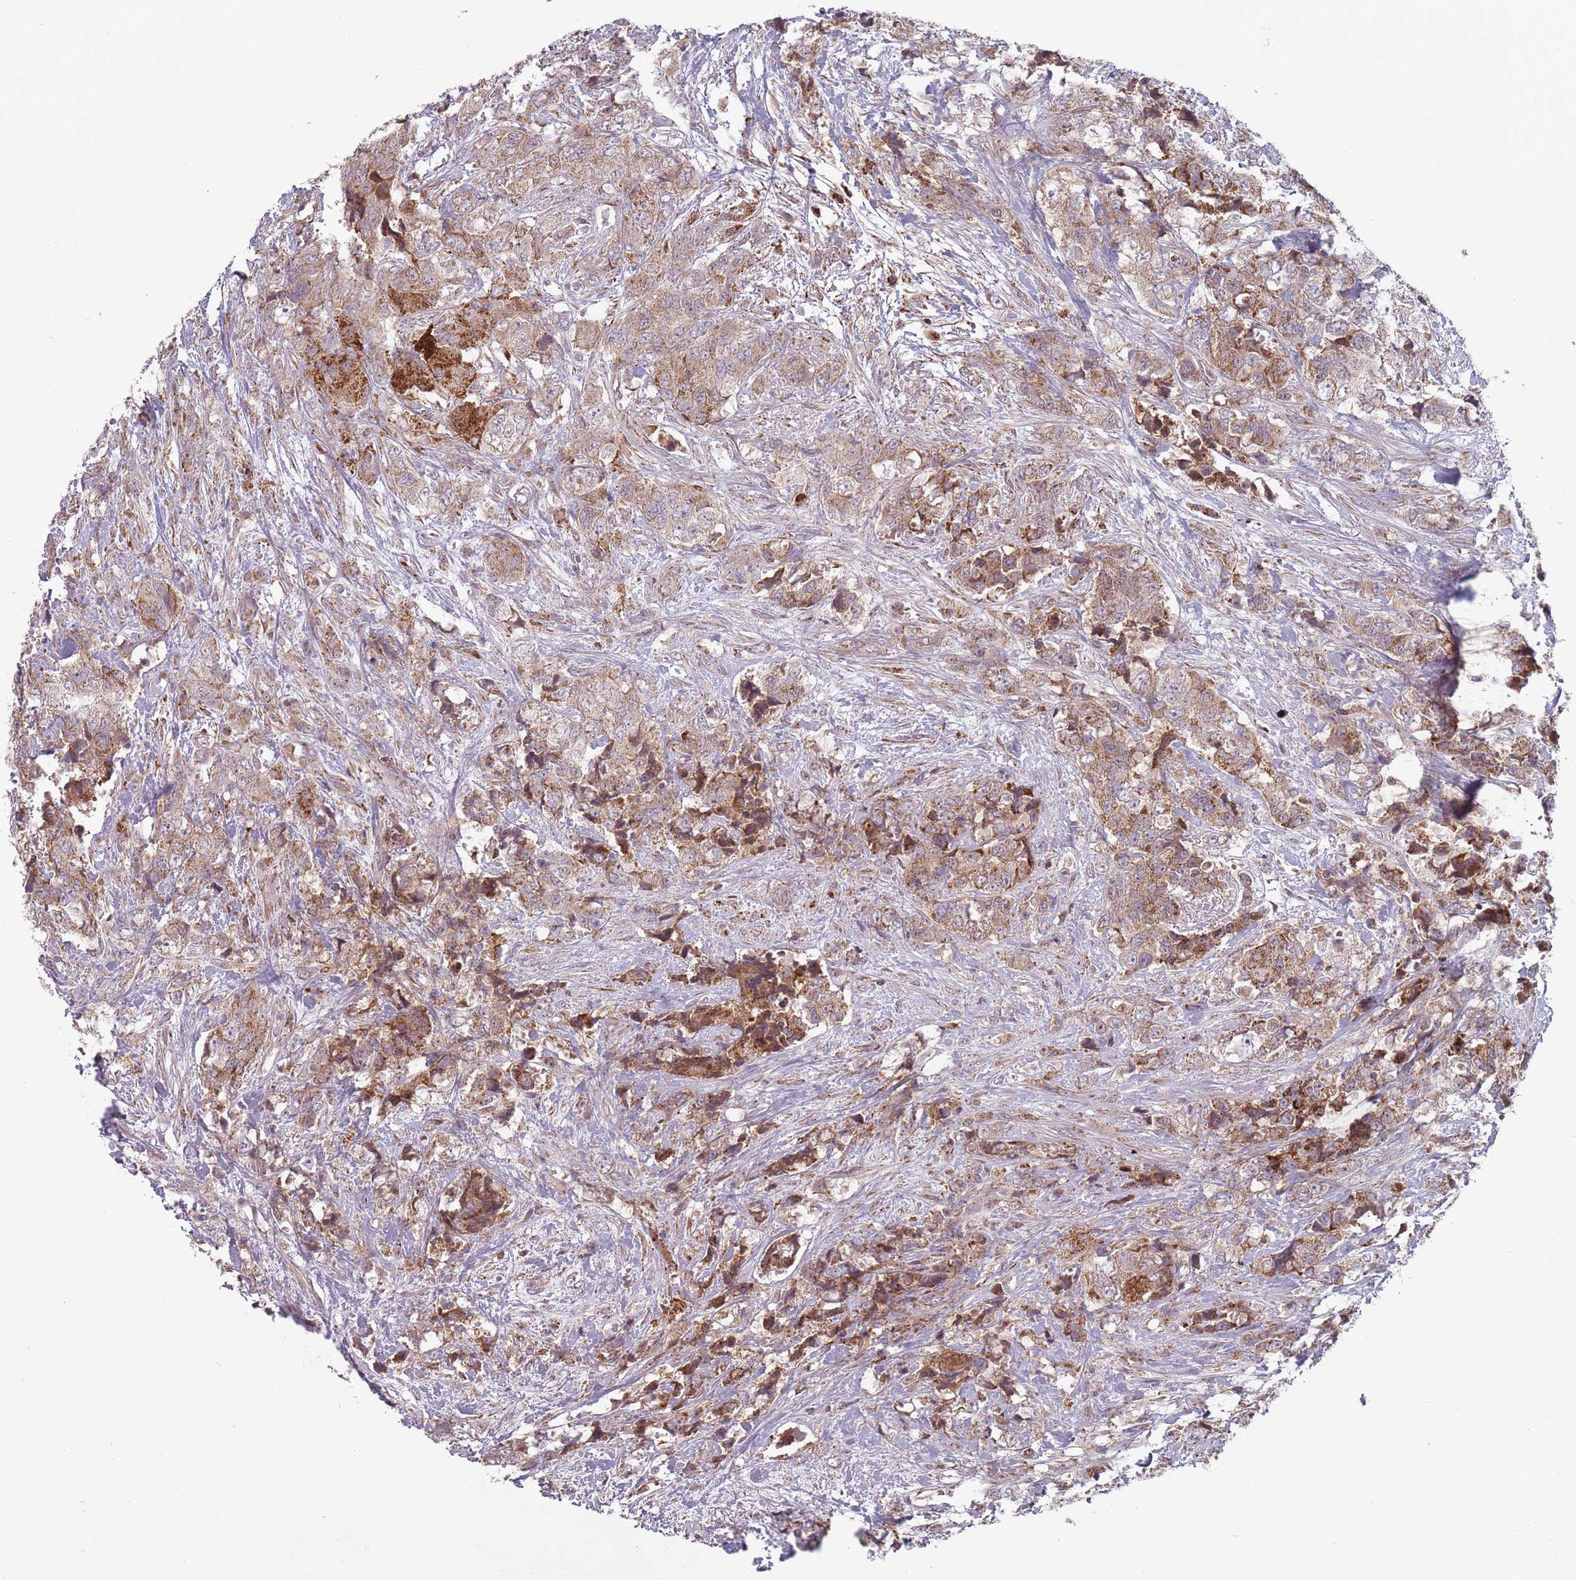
{"staining": {"intensity": "moderate", "quantity": ">75%", "location": "cytoplasmic/membranous,nuclear"}, "tissue": "urothelial cancer", "cell_type": "Tumor cells", "image_type": "cancer", "snomed": [{"axis": "morphology", "description": "Urothelial carcinoma, High grade"}, {"axis": "topography", "description": "Urinary bladder"}], "caption": "DAB (3,3'-diaminobenzidine) immunohistochemical staining of urothelial carcinoma (high-grade) shows moderate cytoplasmic/membranous and nuclear protein positivity in about >75% of tumor cells. (brown staining indicates protein expression, while blue staining denotes nuclei).", "gene": "OR10Q1", "patient": {"sex": "female", "age": 78}}